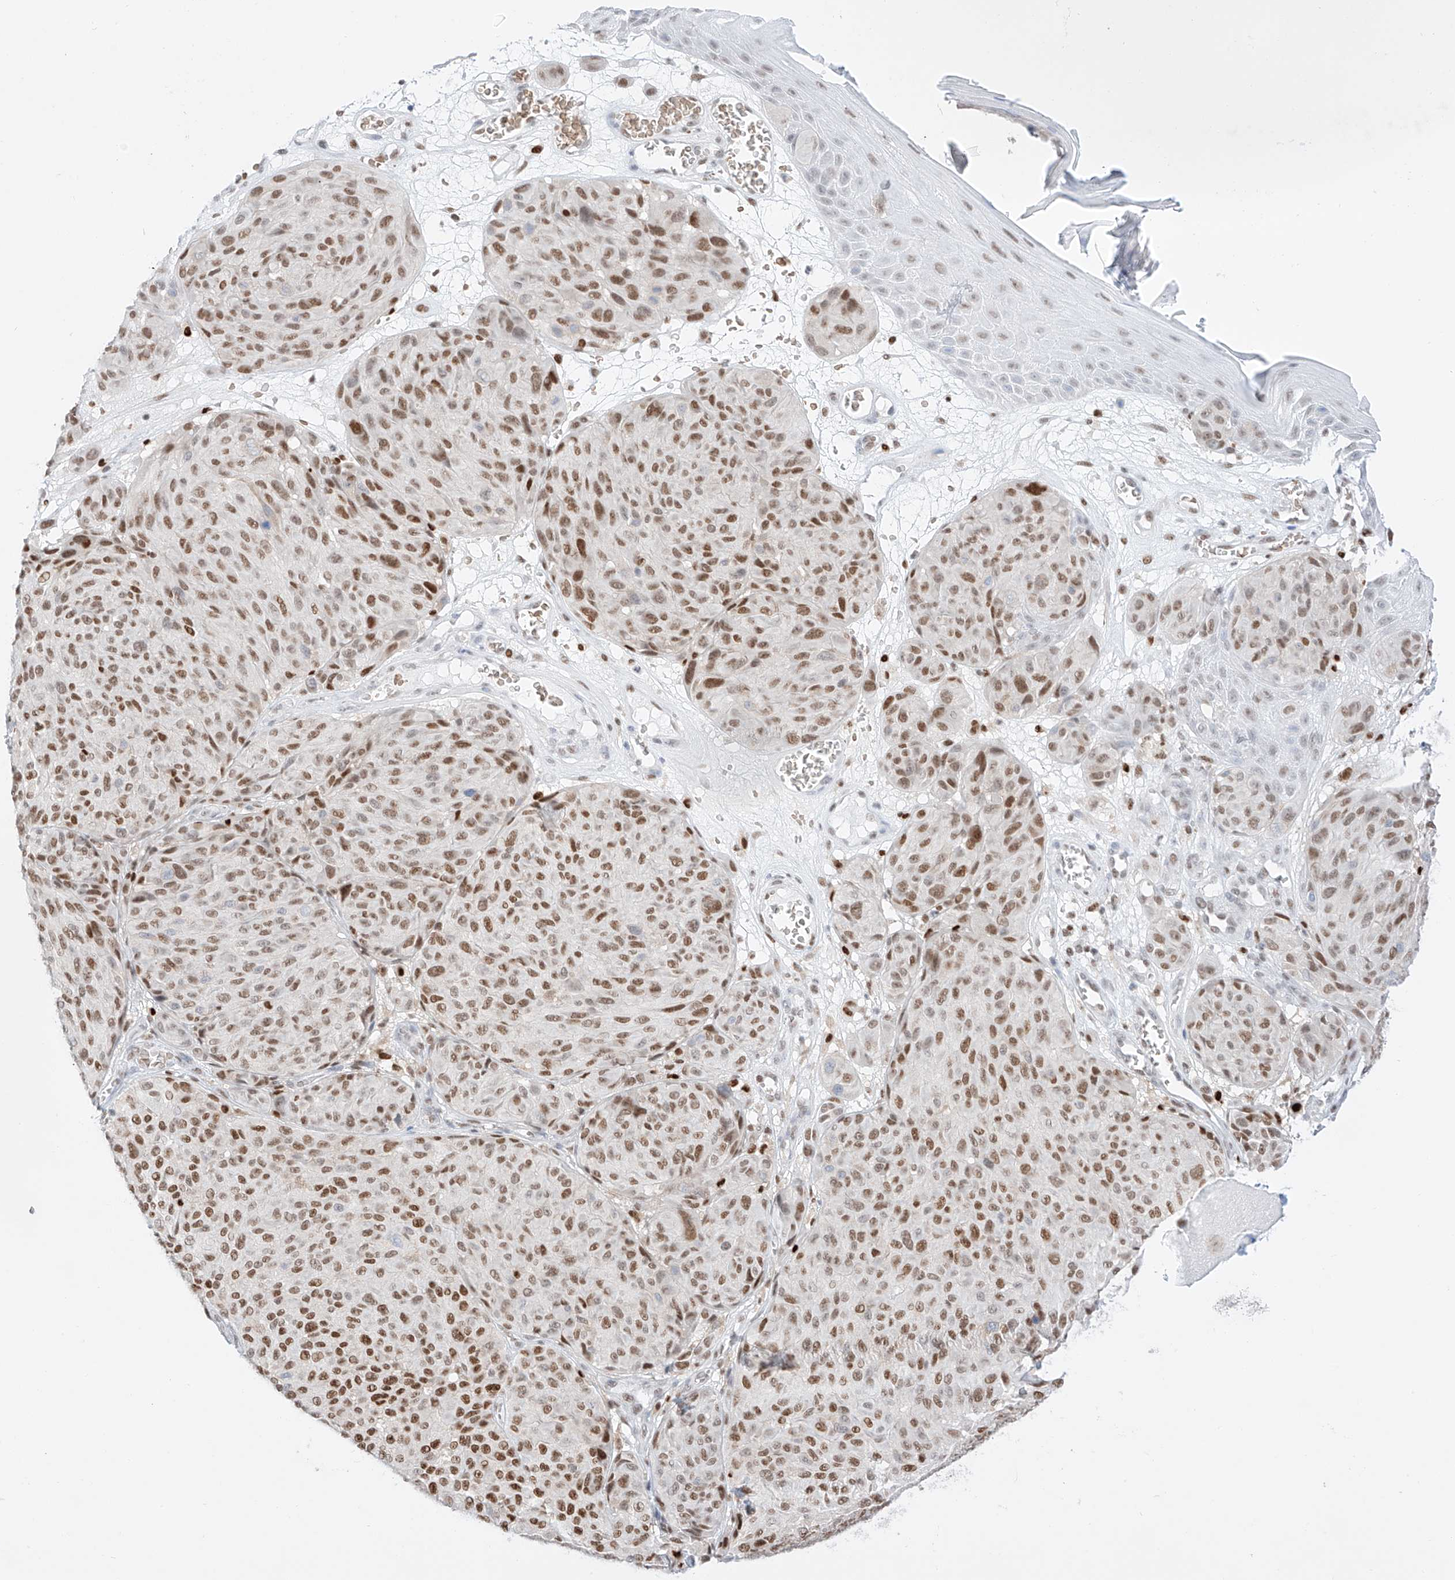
{"staining": {"intensity": "moderate", "quantity": ">75%", "location": "nuclear"}, "tissue": "melanoma", "cell_type": "Tumor cells", "image_type": "cancer", "snomed": [{"axis": "morphology", "description": "Malignant melanoma, NOS"}, {"axis": "topography", "description": "Skin"}], "caption": "A brown stain highlights moderate nuclear expression of a protein in human melanoma tumor cells.", "gene": "APIP", "patient": {"sex": "male", "age": 83}}